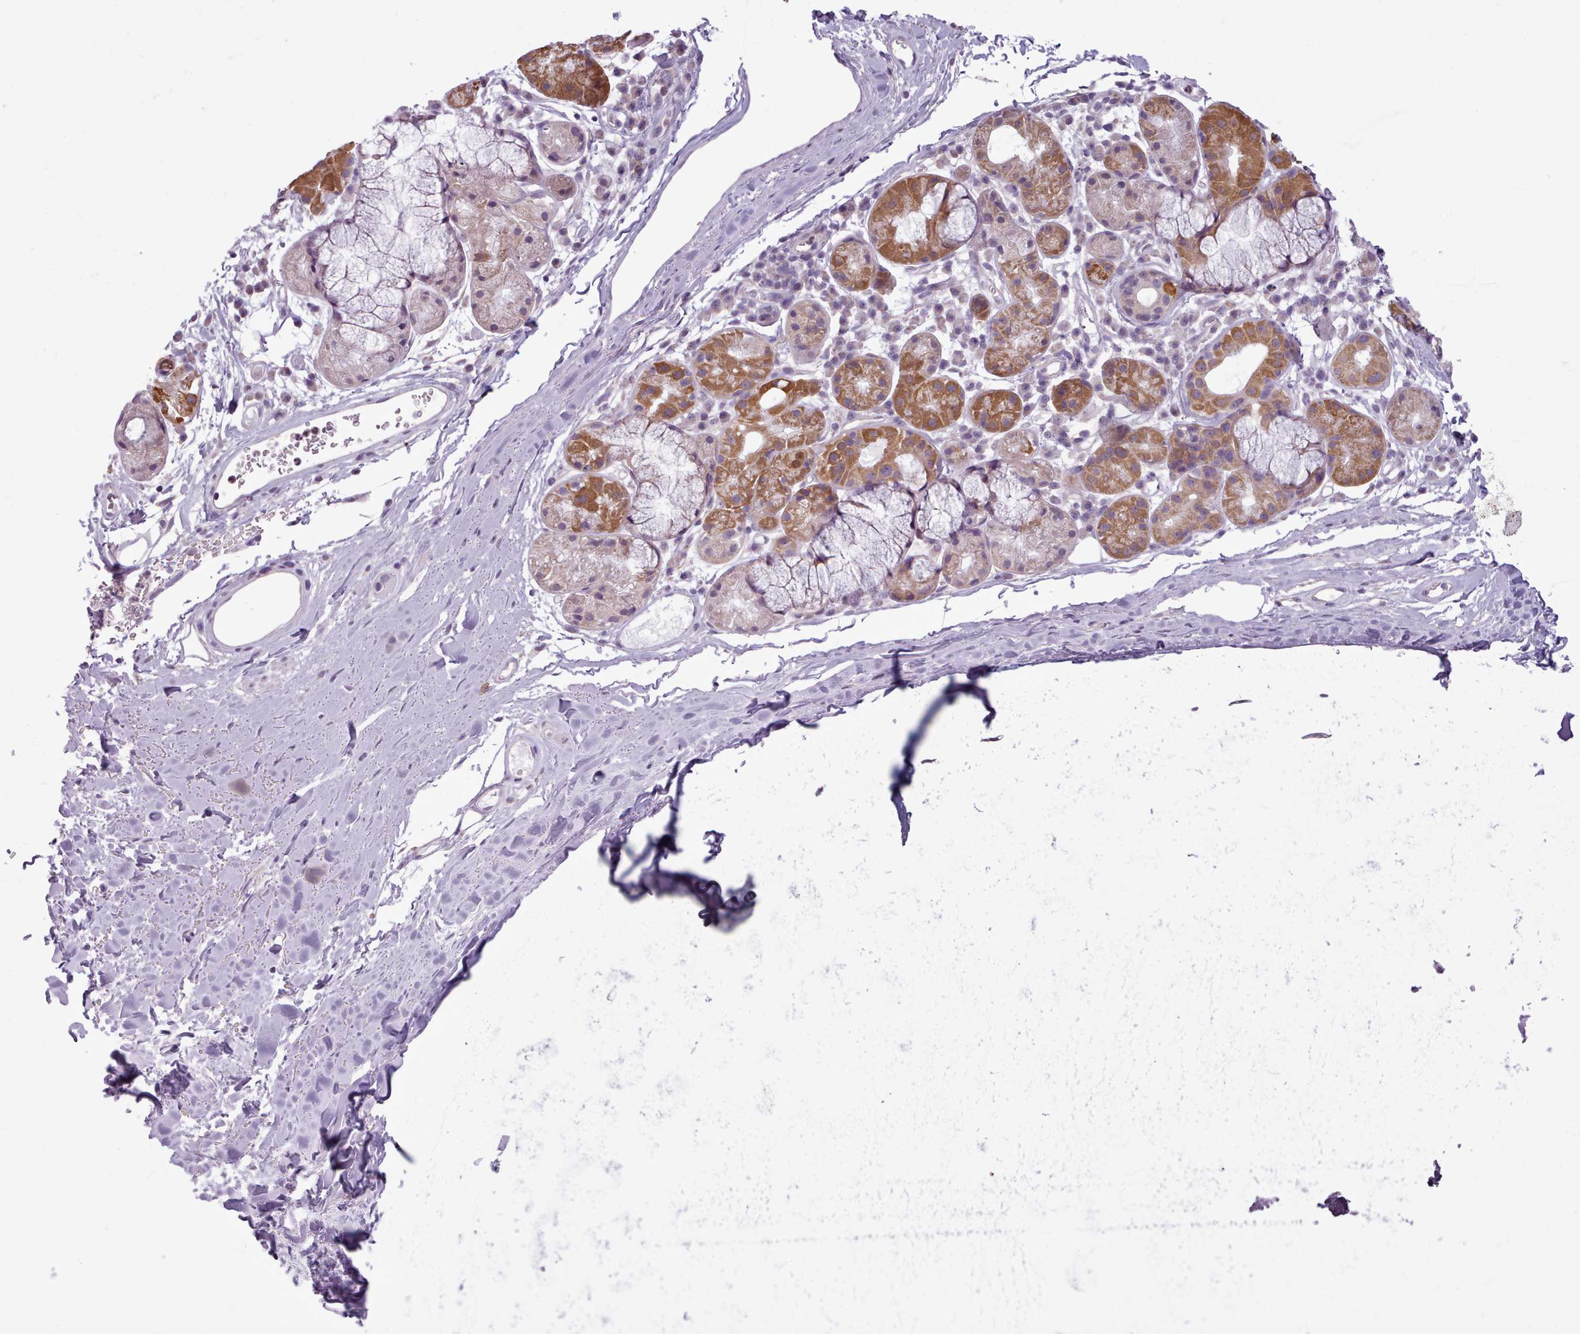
{"staining": {"intensity": "negative", "quantity": "none", "location": "none"}, "tissue": "adipose tissue", "cell_type": "Adipocytes", "image_type": "normal", "snomed": [{"axis": "morphology", "description": "Normal tissue, NOS"}, {"axis": "topography", "description": "Cartilage tissue"}], "caption": "A high-resolution histopathology image shows immunohistochemistry (IHC) staining of unremarkable adipose tissue, which exhibits no significant staining in adipocytes. (Brightfield microscopy of DAB (3,3'-diaminobenzidine) IHC at high magnification).", "gene": "SLURP1", "patient": {"sex": "male", "age": 80}}